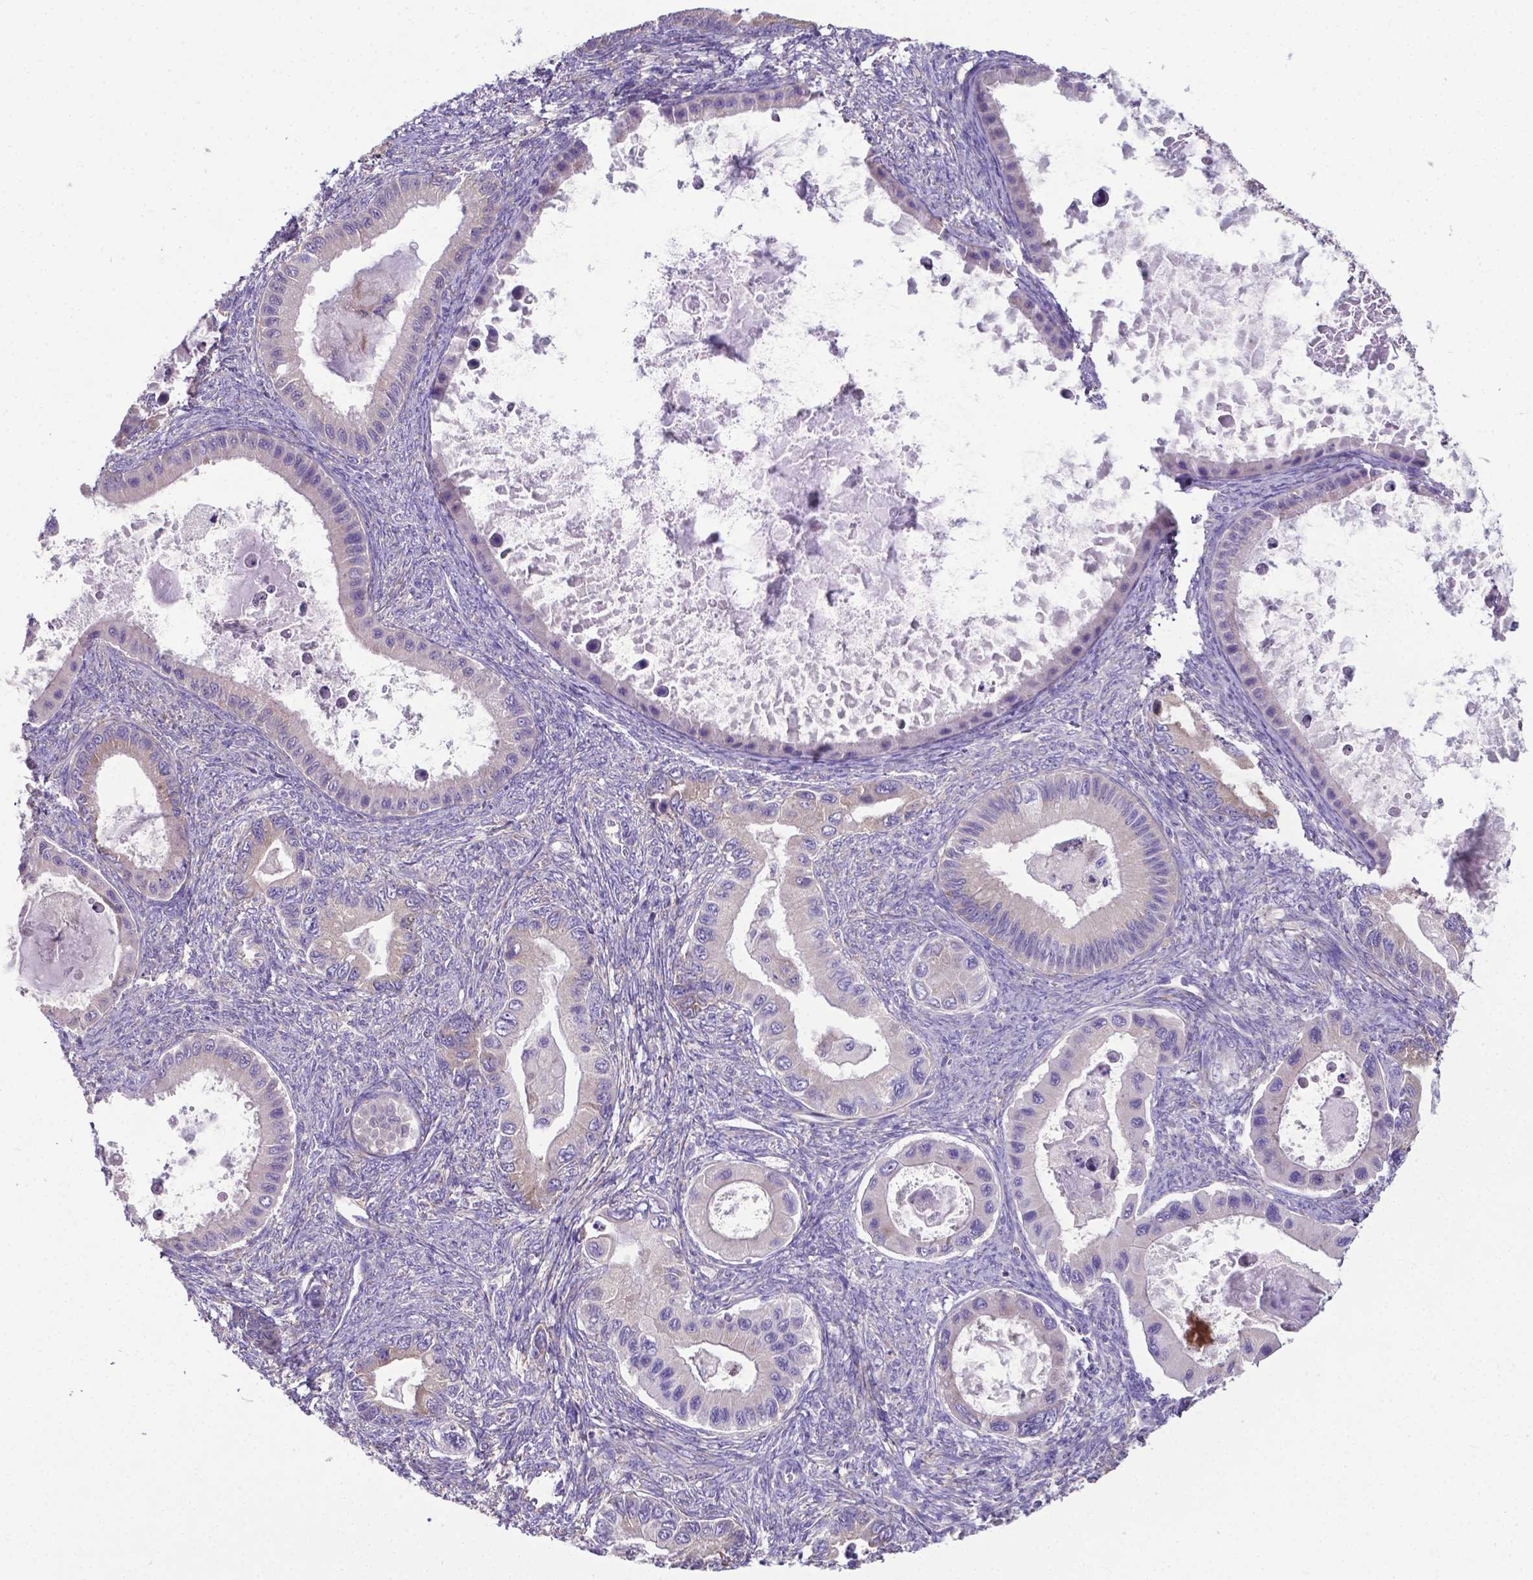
{"staining": {"intensity": "negative", "quantity": "none", "location": "none"}, "tissue": "ovarian cancer", "cell_type": "Tumor cells", "image_type": "cancer", "snomed": [{"axis": "morphology", "description": "Cystadenocarcinoma, mucinous, NOS"}, {"axis": "topography", "description": "Ovary"}], "caption": "Ovarian cancer was stained to show a protein in brown. There is no significant expression in tumor cells.", "gene": "RPL6", "patient": {"sex": "female", "age": 64}}